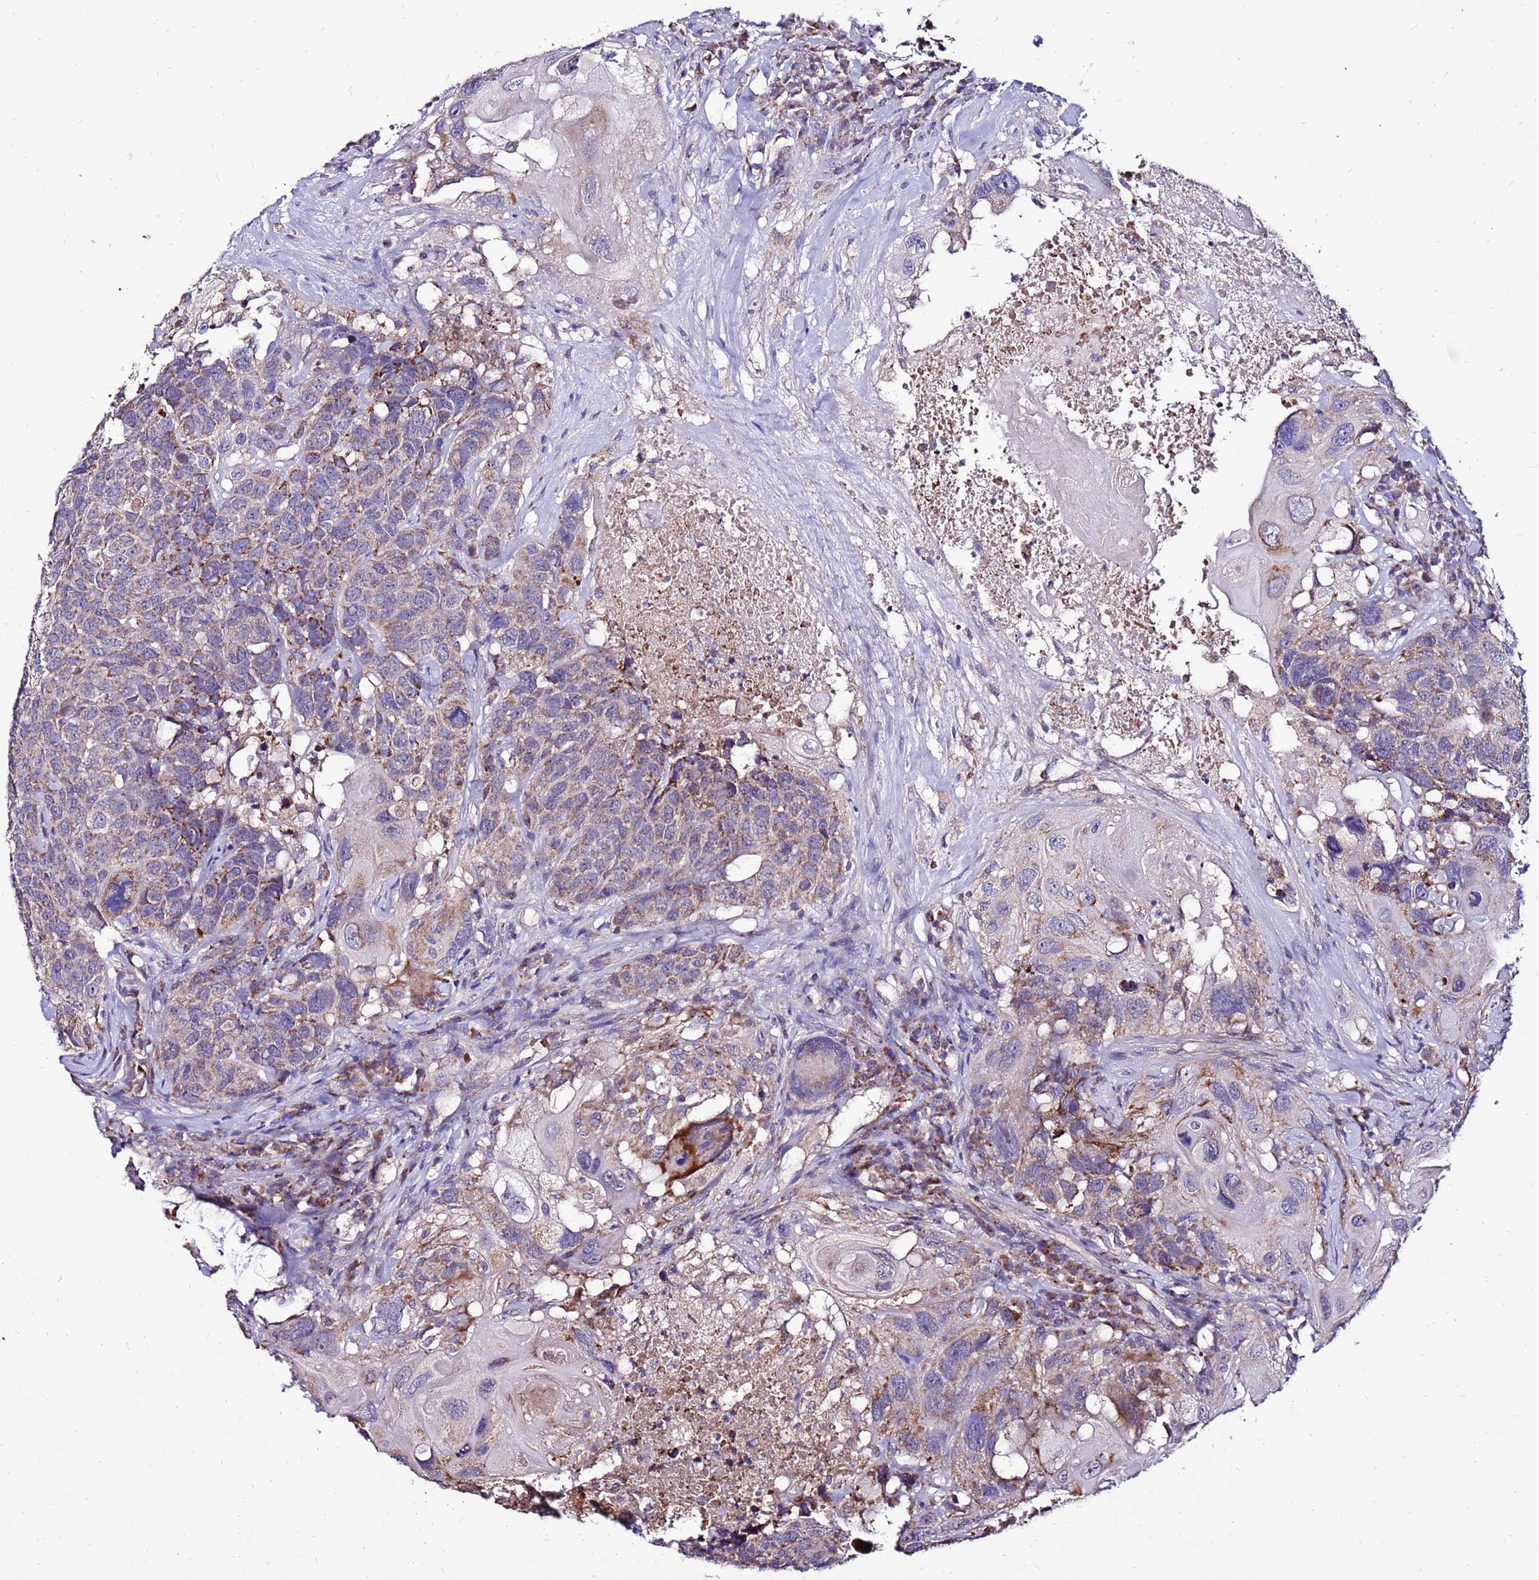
{"staining": {"intensity": "moderate", "quantity": "25%-75%", "location": "cytoplasmic/membranous"}, "tissue": "head and neck cancer", "cell_type": "Tumor cells", "image_type": "cancer", "snomed": [{"axis": "morphology", "description": "Squamous cell carcinoma, NOS"}, {"axis": "topography", "description": "Head-Neck"}], "caption": "Squamous cell carcinoma (head and neck) was stained to show a protein in brown. There is medium levels of moderate cytoplasmic/membranous positivity in approximately 25%-75% of tumor cells.", "gene": "SPSB3", "patient": {"sex": "male", "age": 66}}